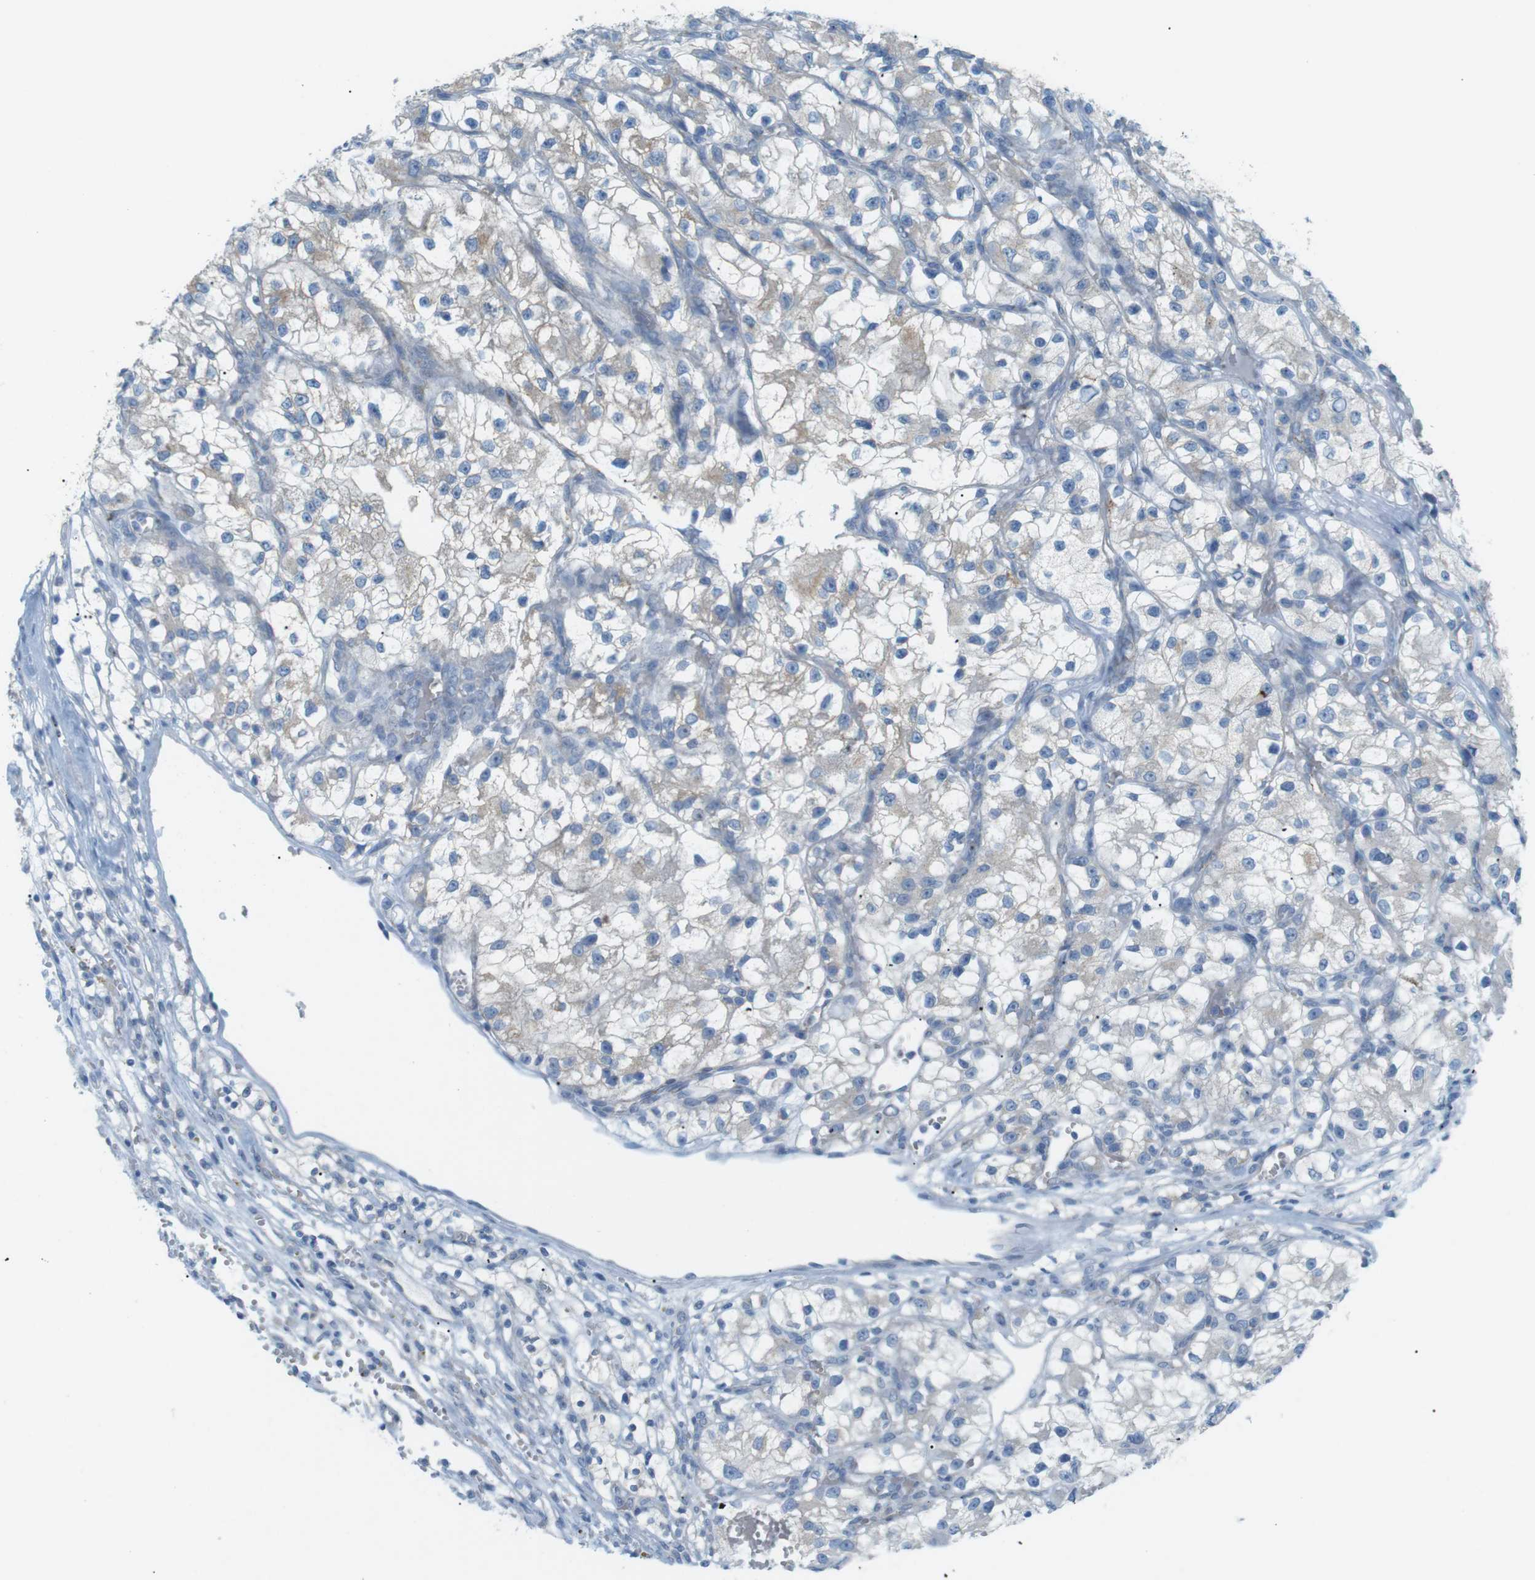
{"staining": {"intensity": "negative", "quantity": "none", "location": "none"}, "tissue": "renal cancer", "cell_type": "Tumor cells", "image_type": "cancer", "snomed": [{"axis": "morphology", "description": "Adenocarcinoma, NOS"}, {"axis": "topography", "description": "Kidney"}], "caption": "IHC histopathology image of human renal cancer (adenocarcinoma) stained for a protein (brown), which reveals no staining in tumor cells.", "gene": "VAMP1", "patient": {"sex": "female", "age": 57}}